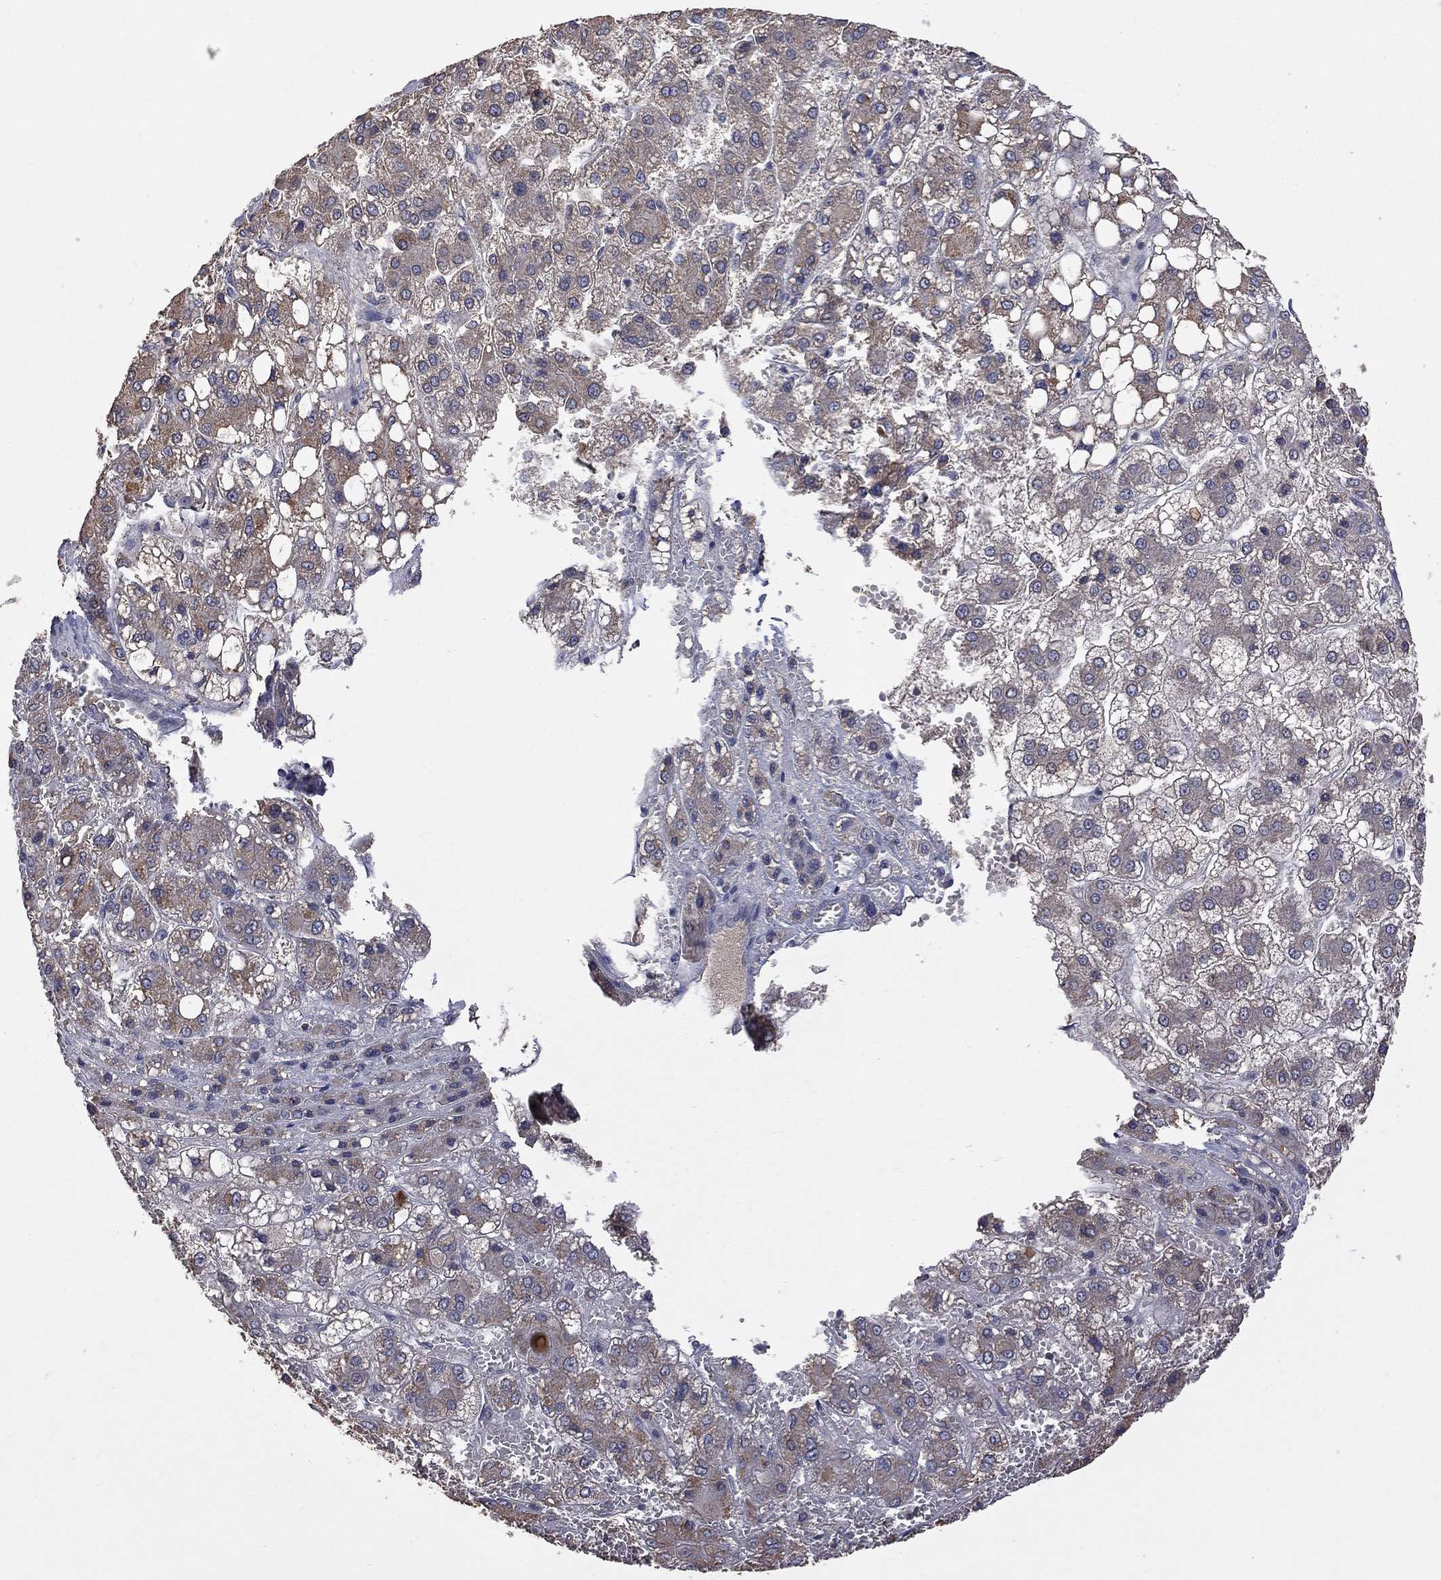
{"staining": {"intensity": "moderate", "quantity": ">75%", "location": "cytoplasmic/membranous"}, "tissue": "liver cancer", "cell_type": "Tumor cells", "image_type": "cancer", "snomed": [{"axis": "morphology", "description": "Carcinoma, Hepatocellular, NOS"}, {"axis": "topography", "description": "Liver"}], "caption": "Liver cancer tissue displays moderate cytoplasmic/membranous expression in approximately >75% of tumor cells, visualized by immunohistochemistry.", "gene": "HTR6", "patient": {"sex": "male", "age": 73}}